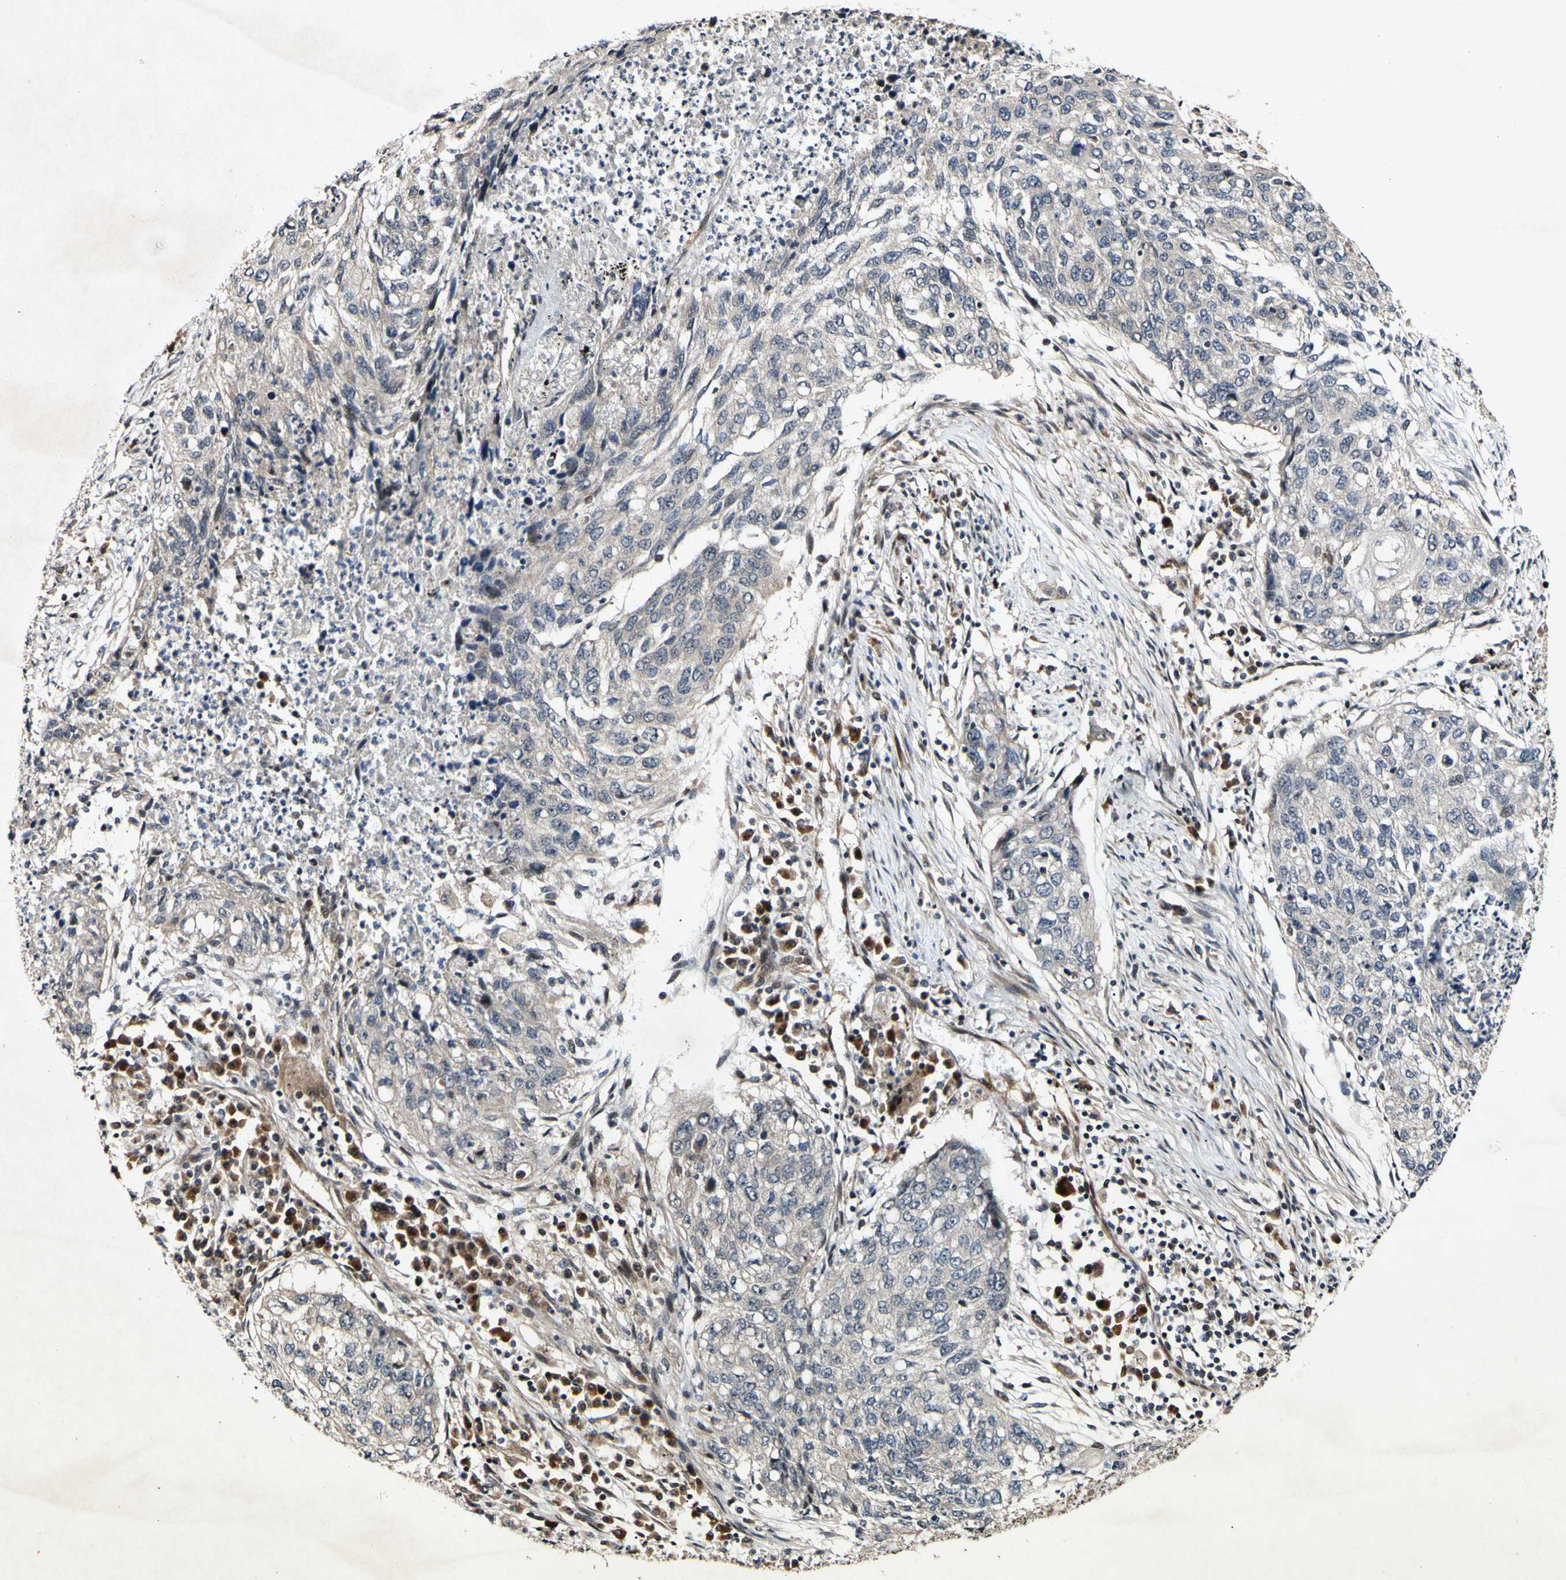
{"staining": {"intensity": "weak", "quantity": ">75%", "location": "cytoplasmic/membranous"}, "tissue": "lung cancer", "cell_type": "Tumor cells", "image_type": "cancer", "snomed": [{"axis": "morphology", "description": "Squamous cell carcinoma, NOS"}, {"axis": "topography", "description": "Lung"}], "caption": "This is a micrograph of IHC staining of lung cancer (squamous cell carcinoma), which shows weak expression in the cytoplasmic/membranous of tumor cells.", "gene": "CSNK1E", "patient": {"sex": "female", "age": 63}}